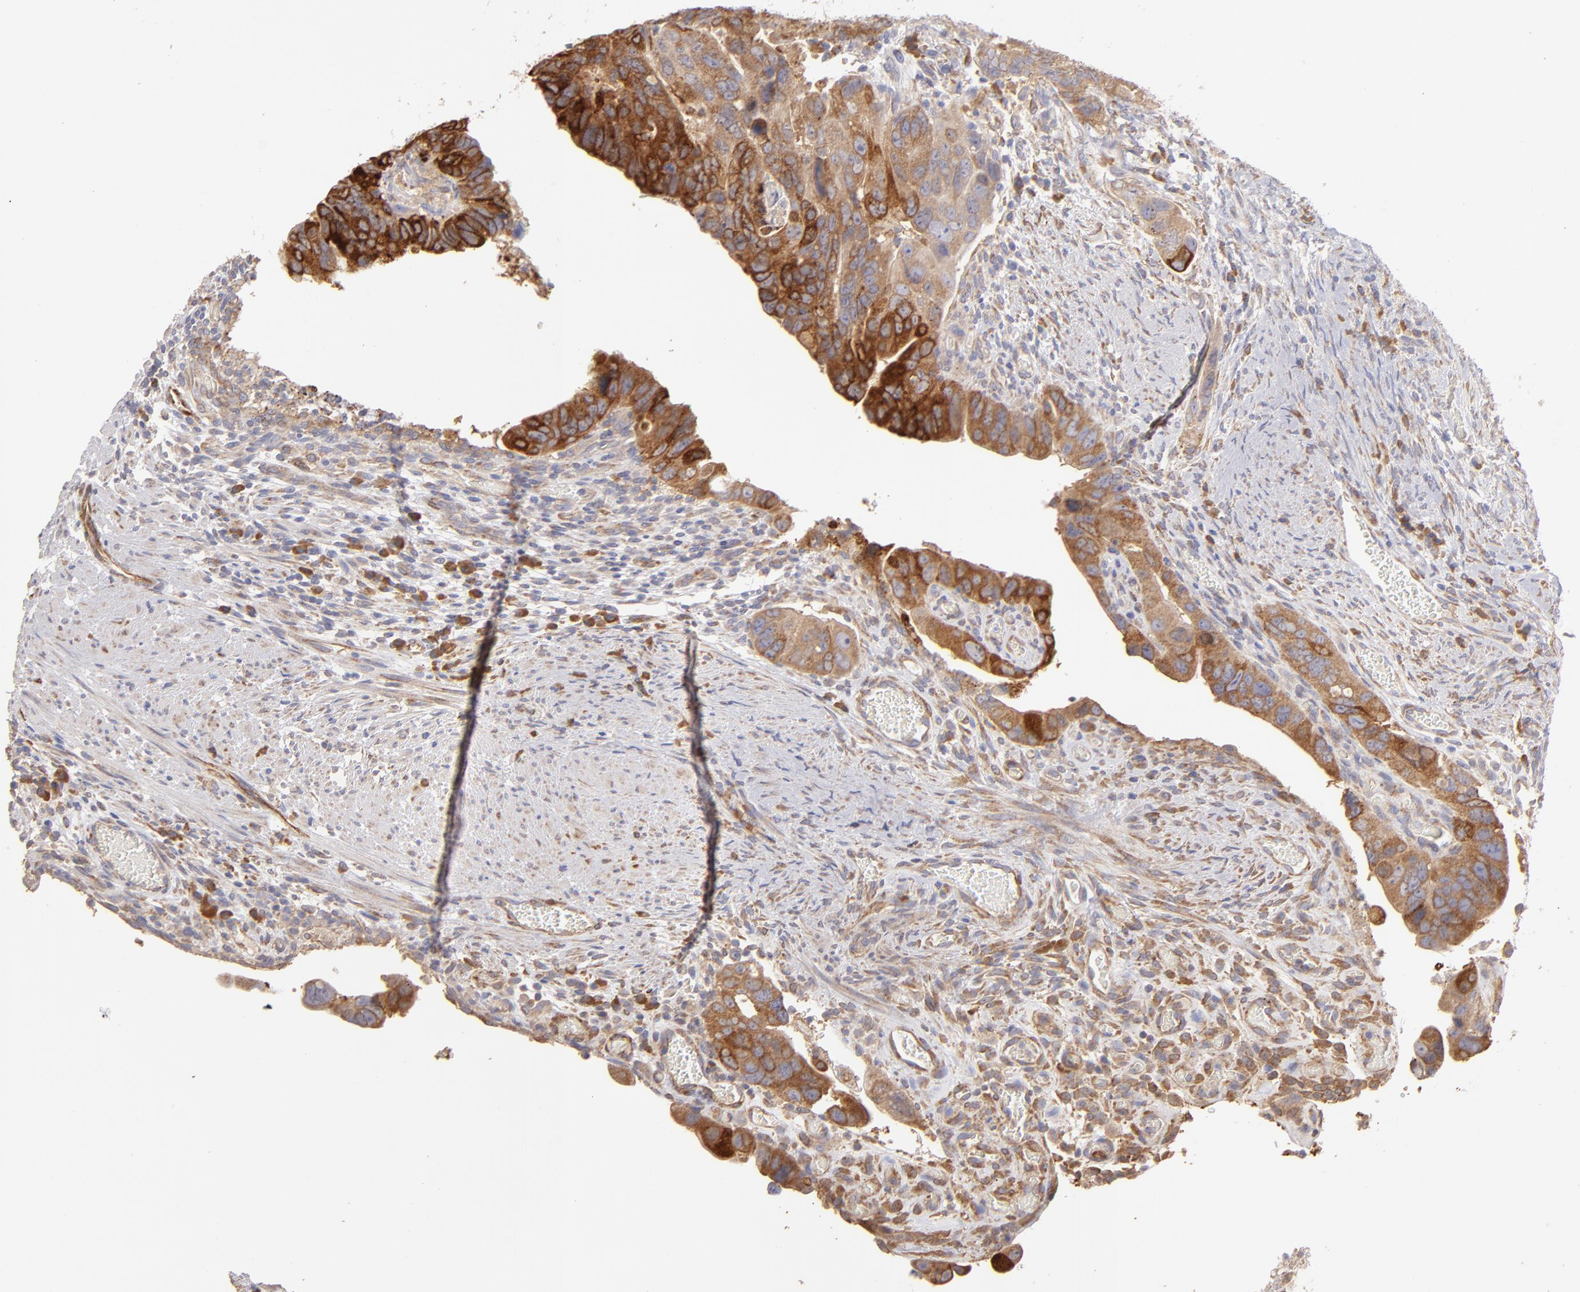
{"staining": {"intensity": "moderate", "quantity": ">75%", "location": "cytoplasmic/membranous"}, "tissue": "colorectal cancer", "cell_type": "Tumor cells", "image_type": "cancer", "snomed": [{"axis": "morphology", "description": "Adenocarcinoma, NOS"}, {"axis": "topography", "description": "Rectum"}], "caption": "Immunohistochemistry (IHC) image of colorectal adenocarcinoma stained for a protein (brown), which exhibits medium levels of moderate cytoplasmic/membranous positivity in about >75% of tumor cells.", "gene": "ENTPD5", "patient": {"sex": "male", "age": 53}}